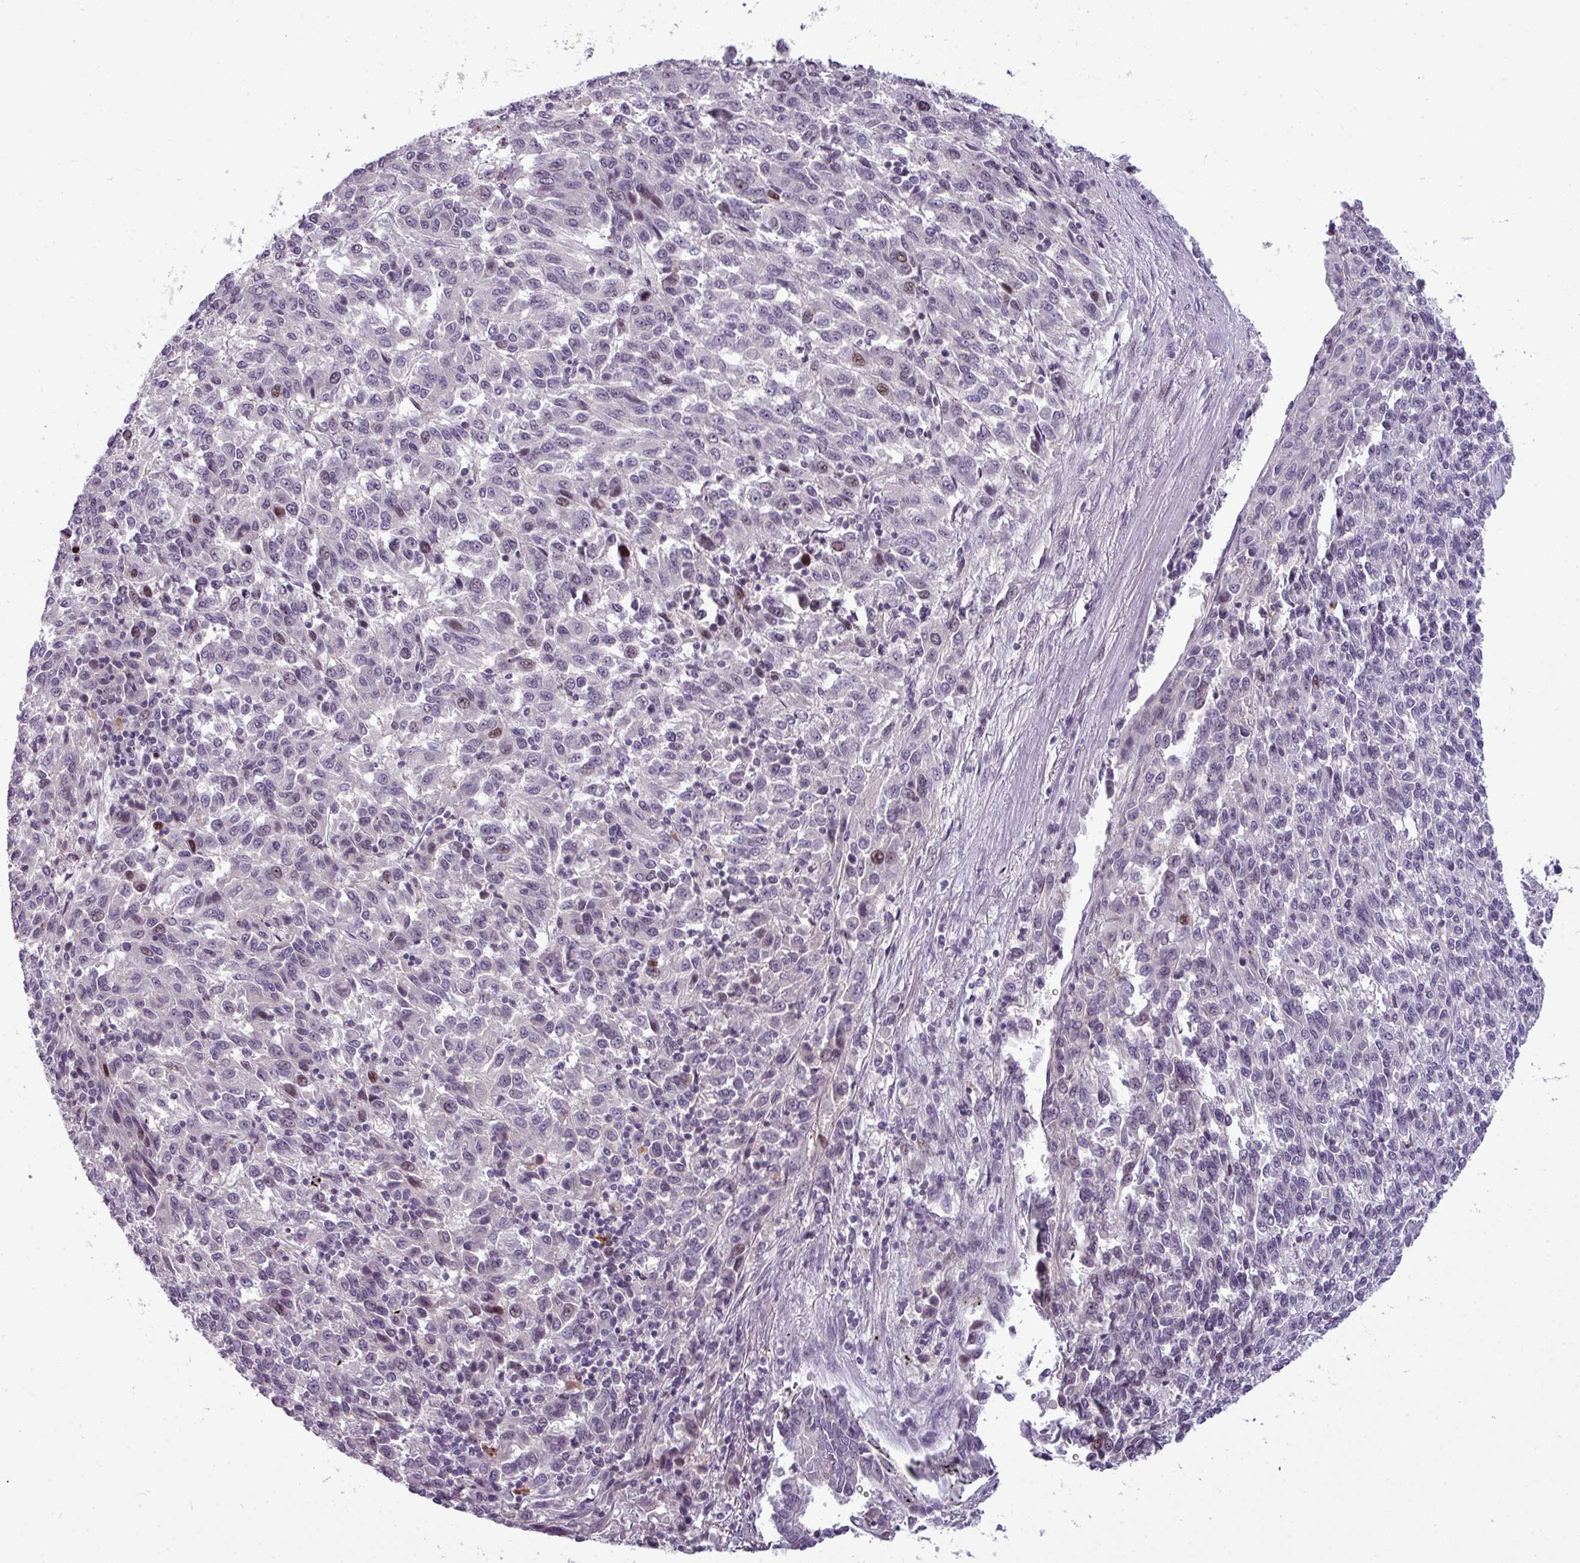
{"staining": {"intensity": "negative", "quantity": "none", "location": "none"}, "tissue": "melanoma", "cell_type": "Tumor cells", "image_type": "cancer", "snomed": [{"axis": "morphology", "description": "Malignant melanoma, Metastatic site"}, {"axis": "topography", "description": "Lung"}], "caption": "IHC of malignant melanoma (metastatic site) demonstrates no staining in tumor cells.", "gene": "TMEFF1", "patient": {"sex": "male", "age": 64}}